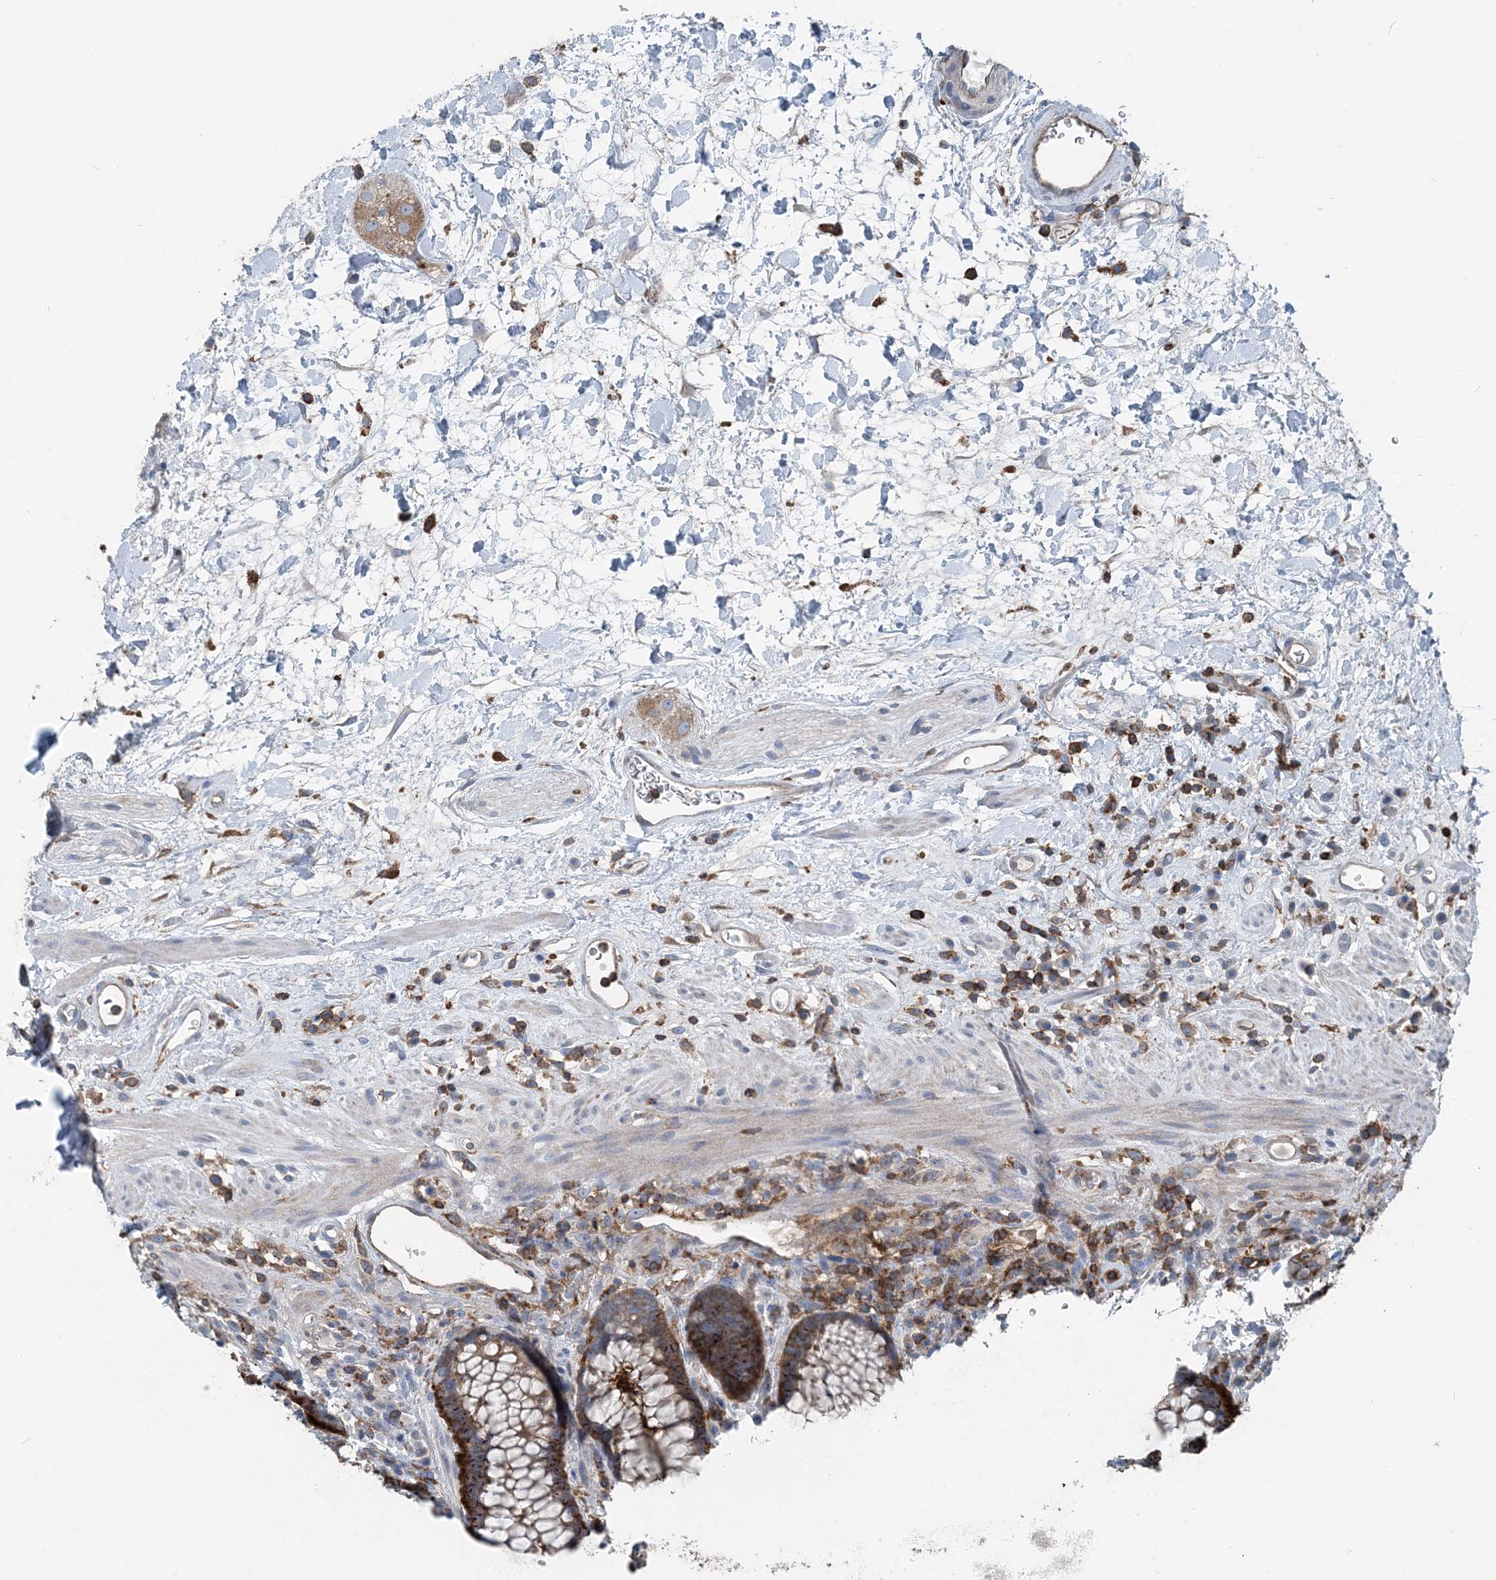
{"staining": {"intensity": "strong", "quantity": ">75%", "location": "cytoplasmic/membranous"}, "tissue": "rectum", "cell_type": "Glandular cells", "image_type": "normal", "snomed": [{"axis": "morphology", "description": "Normal tissue, NOS"}, {"axis": "topography", "description": "Rectum"}], "caption": "The micrograph displays a brown stain indicating the presence of a protein in the cytoplasmic/membranous of glandular cells in rectum.", "gene": "CFL1", "patient": {"sex": "male", "age": 64}}